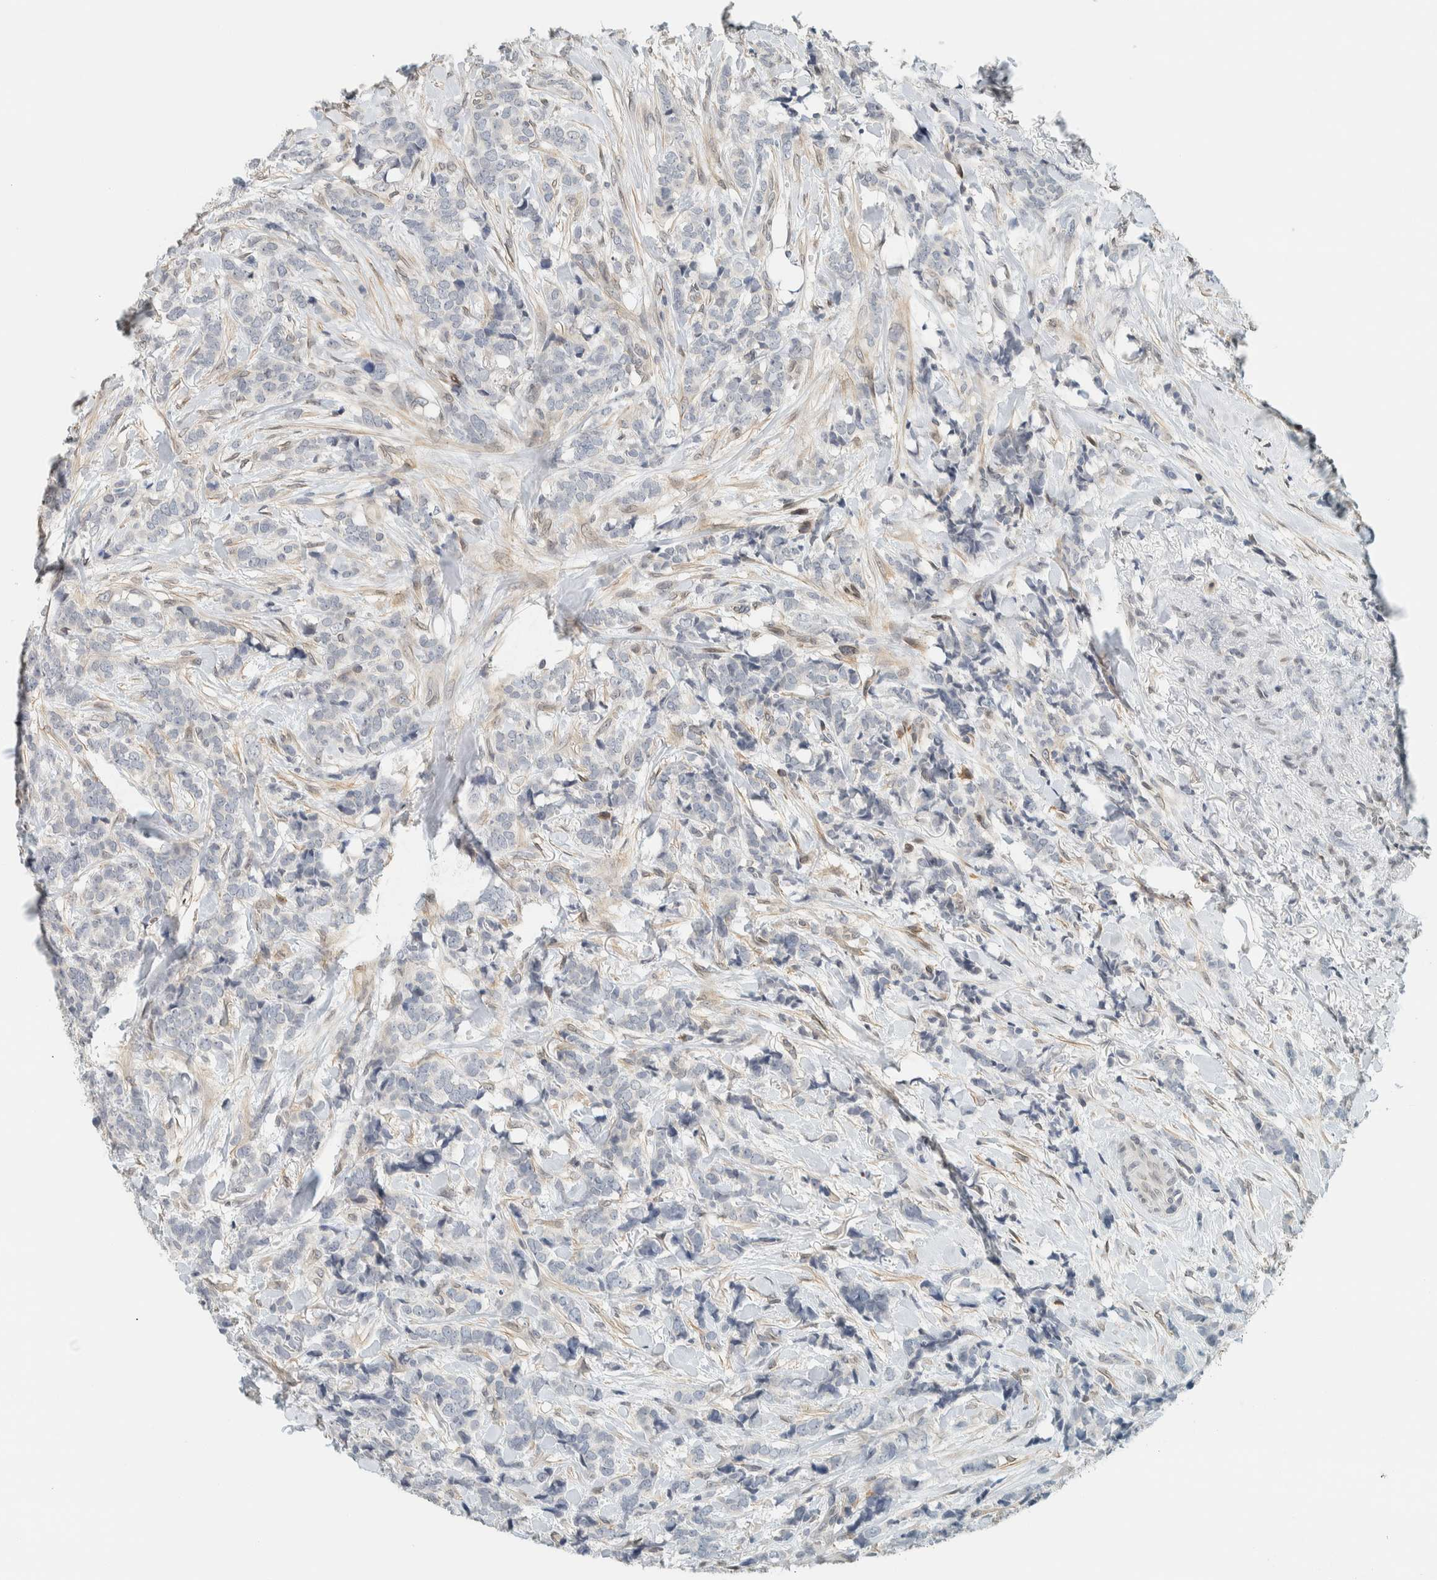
{"staining": {"intensity": "negative", "quantity": "none", "location": "none"}, "tissue": "breast cancer", "cell_type": "Tumor cells", "image_type": "cancer", "snomed": [{"axis": "morphology", "description": "Lobular carcinoma"}, {"axis": "topography", "description": "Skin"}, {"axis": "topography", "description": "Breast"}], "caption": "IHC micrograph of human lobular carcinoma (breast) stained for a protein (brown), which exhibits no positivity in tumor cells.", "gene": "C1QTNF12", "patient": {"sex": "female", "age": 46}}